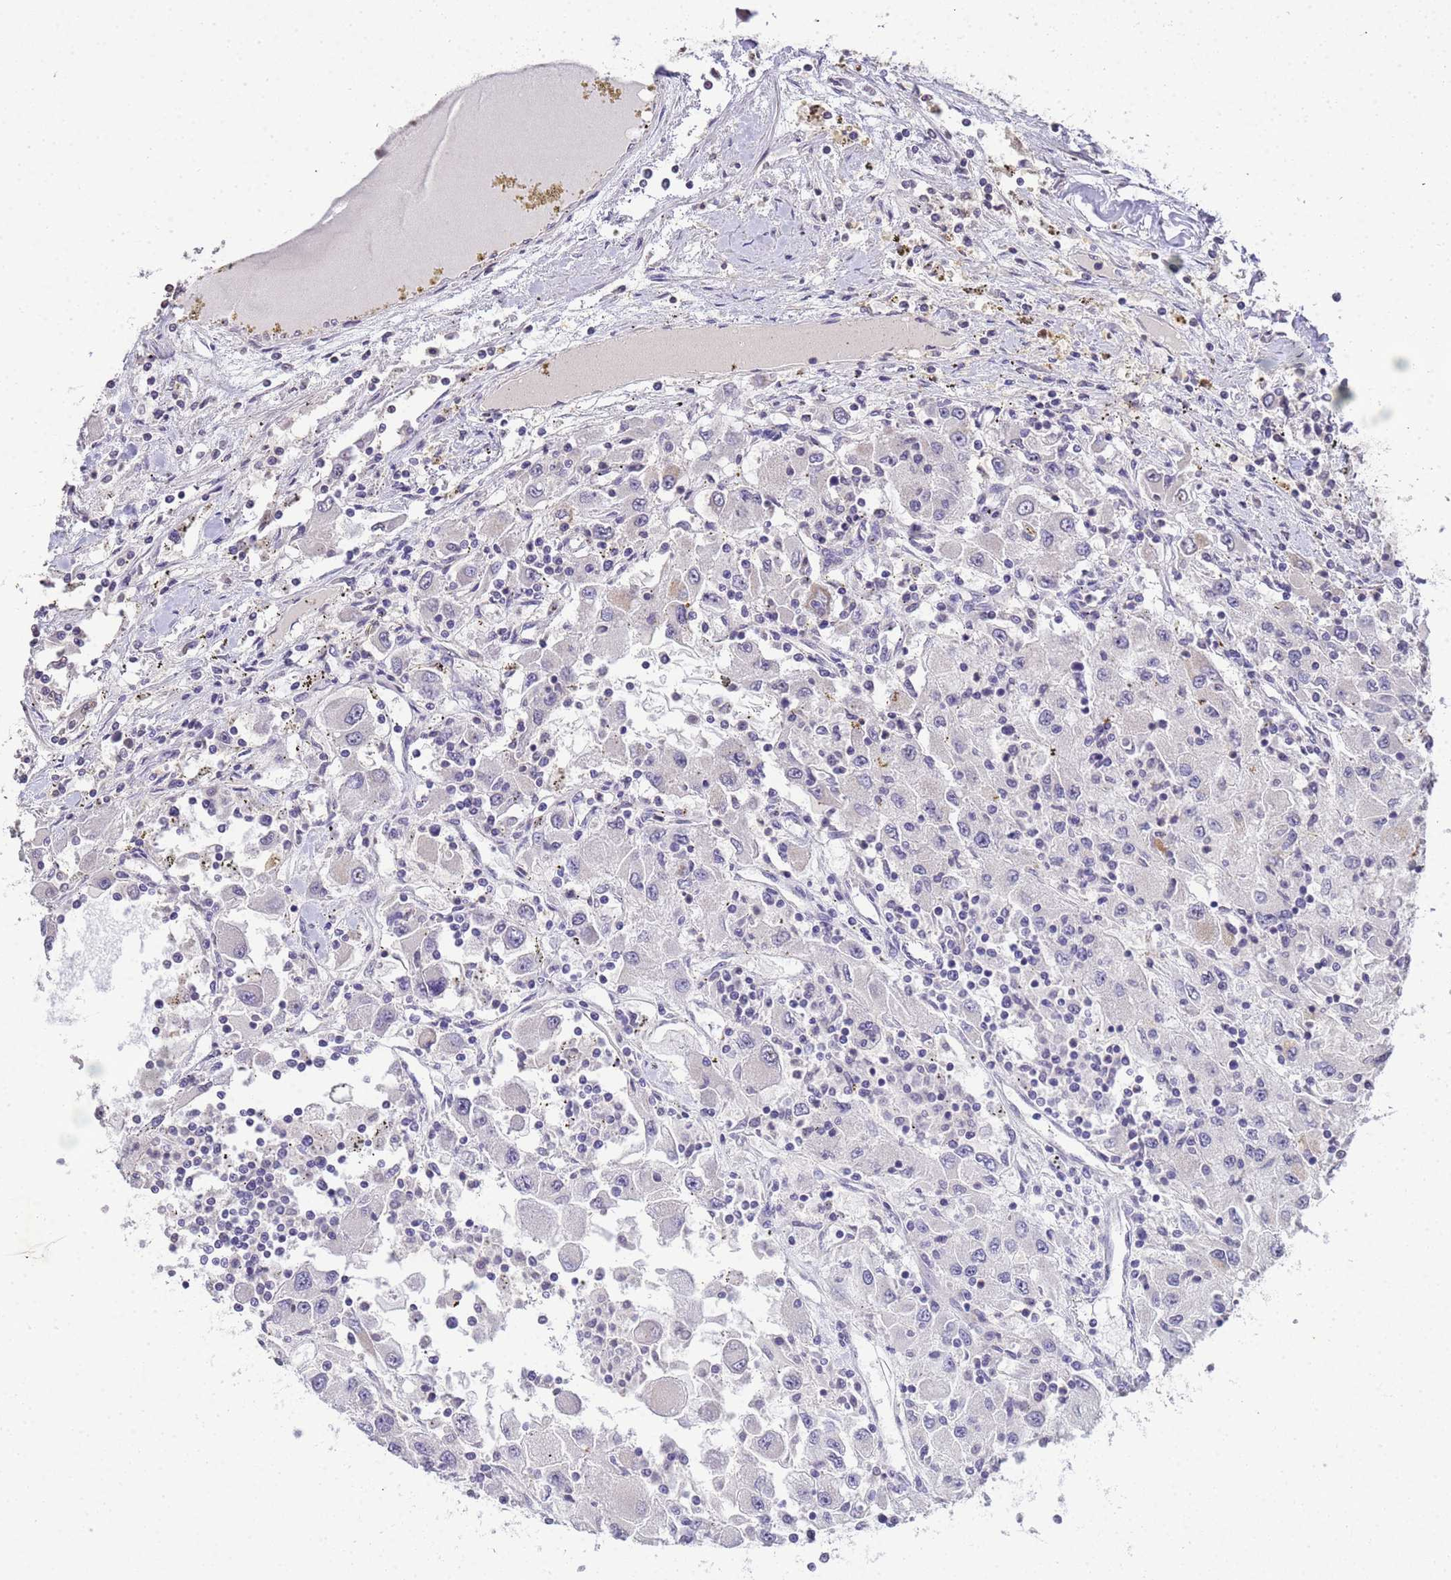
{"staining": {"intensity": "negative", "quantity": "none", "location": "none"}, "tissue": "renal cancer", "cell_type": "Tumor cells", "image_type": "cancer", "snomed": [{"axis": "morphology", "description": "Adenocarcinoma, NOS"}, {"axis": "topography", "description": "Kidney"}], "caption": "IHC micrograph of renal cancer (adenocarcinoma) stained for a protein (brown), which exhibits no expression in tumor cells.", "gene": "MYL7", "patient": {"sex": "female", "age": 67}}